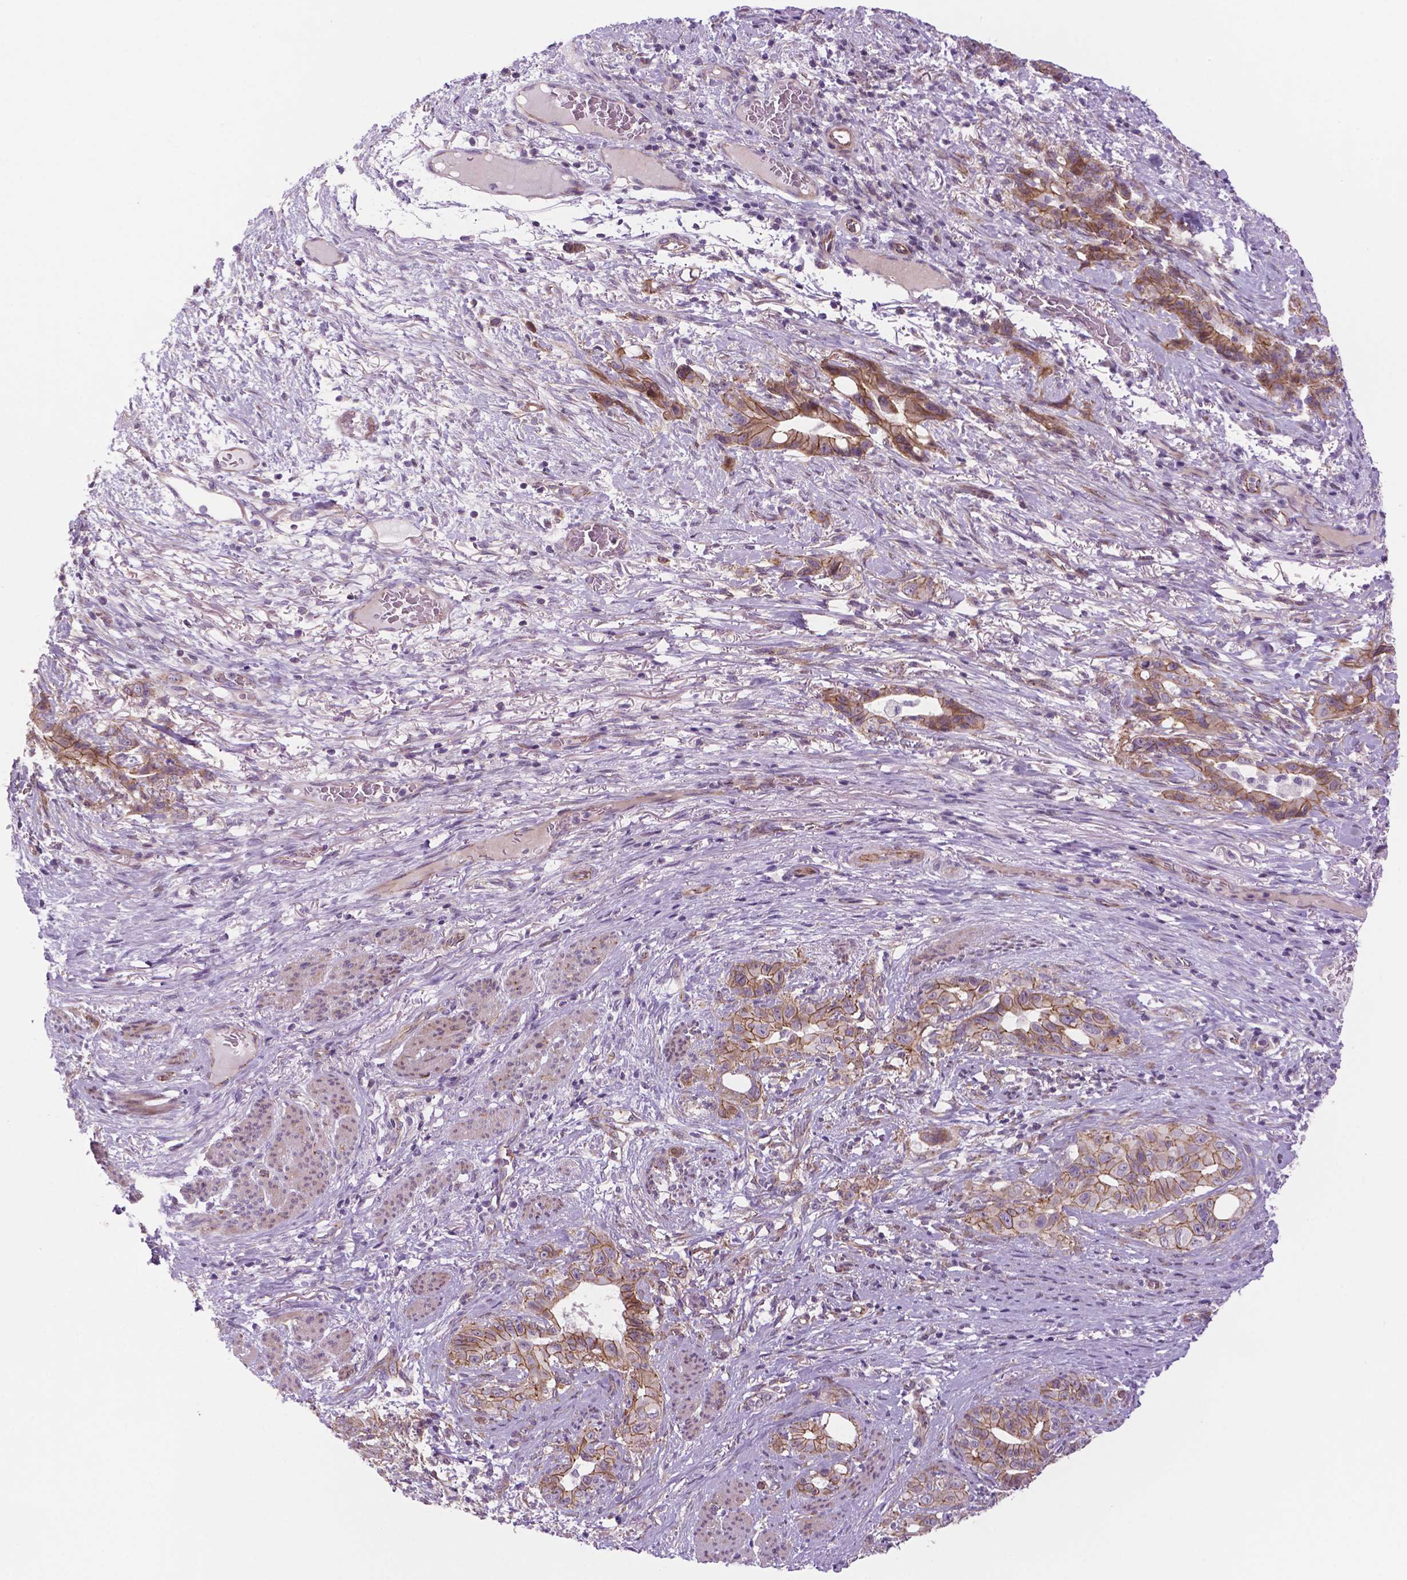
{"staining": {"intensity": "moderate", "quantity": ">75%", "location": "cytoplasmic/membranous"}, "tissue": "stomach cancer", "cell_type": "Tumor cells", "image_type": "cancer", "snomed": [{"axis": "morphology", "description": "Normal tissue, NOS"}, {"axis": "morphology", "description": "Adenocarcinoma, NOS"}, {"axis": "topography", "description": "Esophagus"}, {"axis": "topography", "description": "Stomach, upper"}], "caption": "Immunohistochemical staining of human stomach adenocarcinoma shows moderate cytoplasmic/membranous protein staining in approximately >75% of tumor cells. (Brightfield microscopy of DAB IHC at high magnification).", "gene": "RND3", "patient": {"sex": "male", "age": 62}}